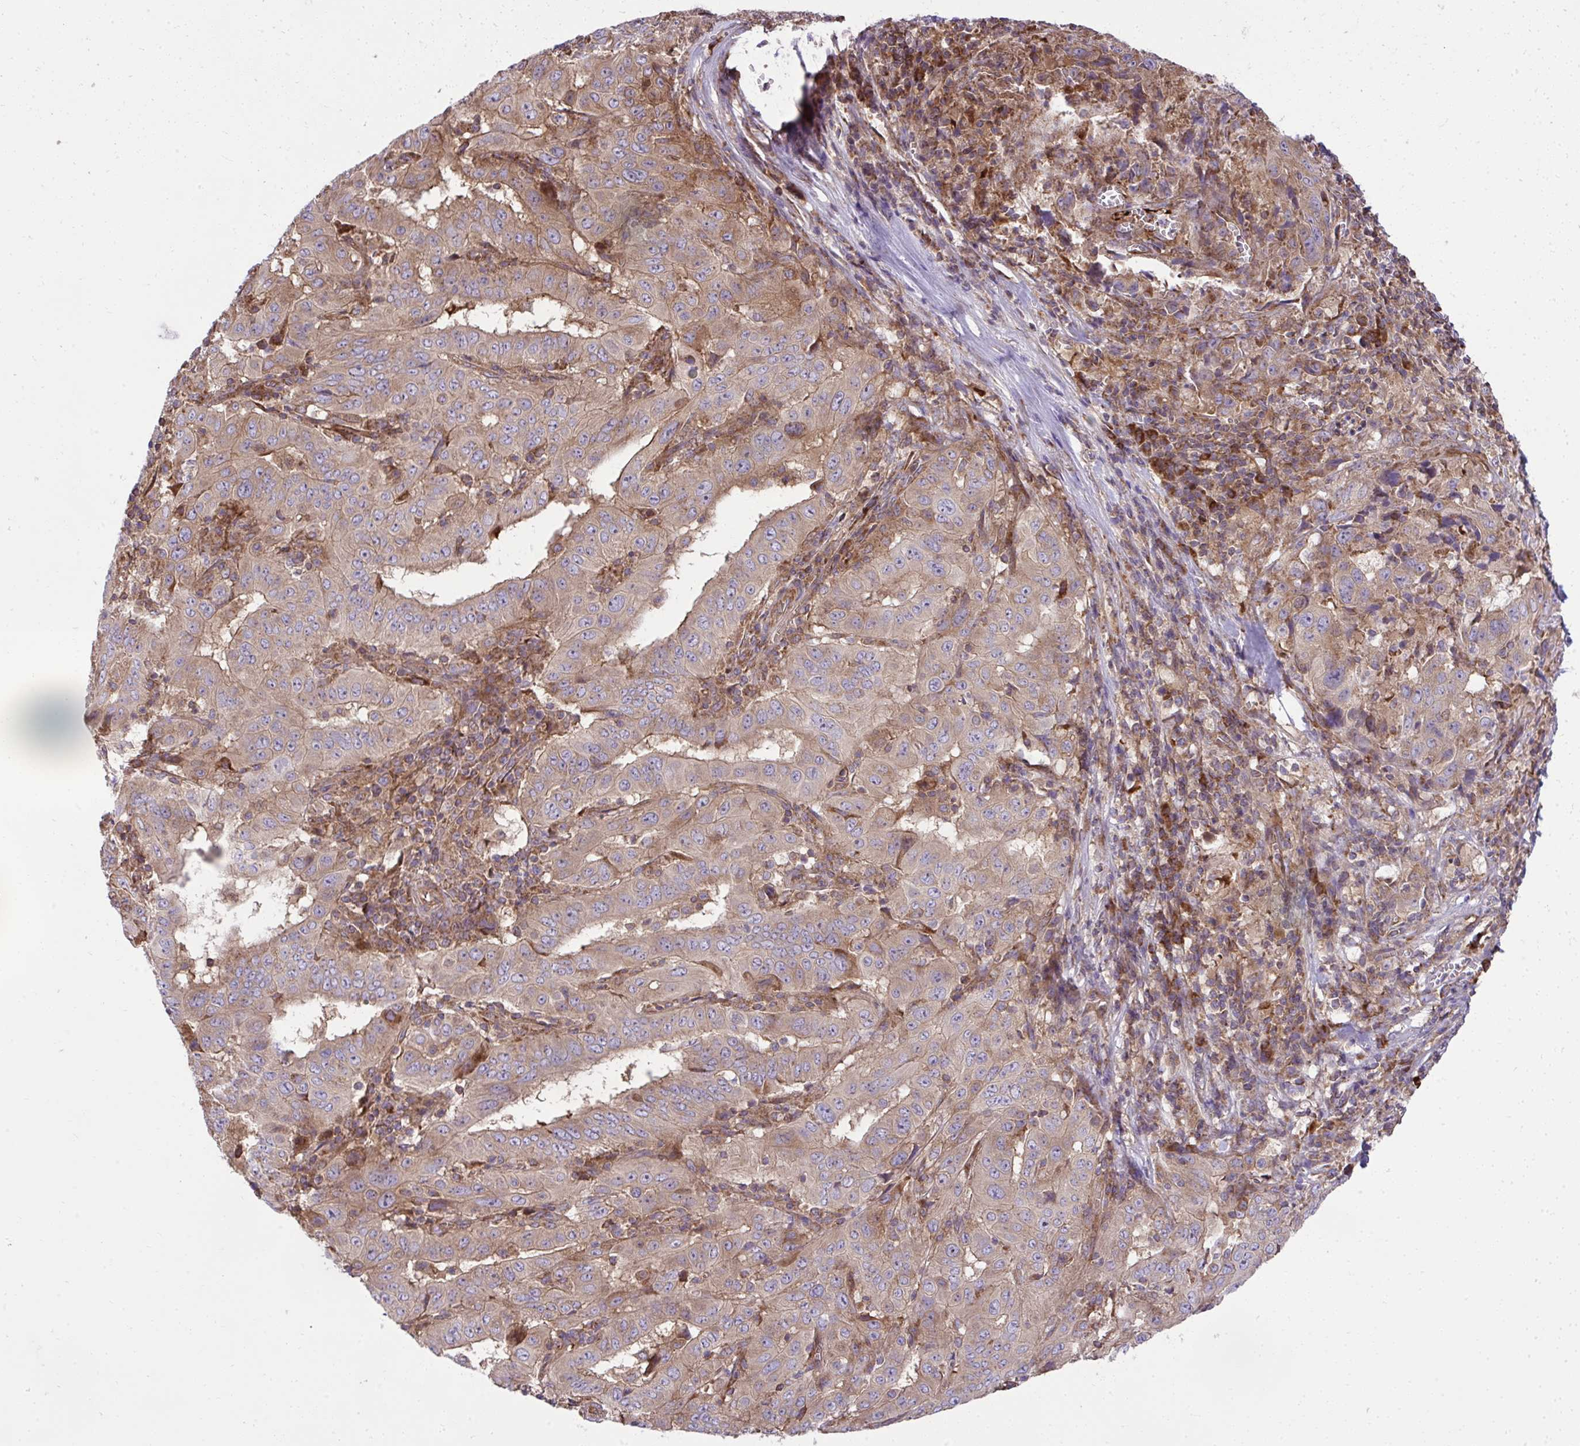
{"staining": {"intensity": "weak", "quantity": ">75%", "location": "cytoplasmic/membranous"}, "tissue": "pancreatic cancer", "cell_type": "Tumor cells", "image_type": "cancer", "snomed": [{"axis": "morphology", "description": "Adenocarcinoma, NOS"}, {"axis": "topography", "description": "Pancreas"}], "caption": "Immunohistochemistry micrograph of human adenocarcinoma (pancreatic) stained for a protein (brown), which exhibits low levels of weak cytoplasmic/membranous expression in about >75% of tumor cells.", "gene": "NMNAT3", "patient": {"sex": "male", "age": 63}}